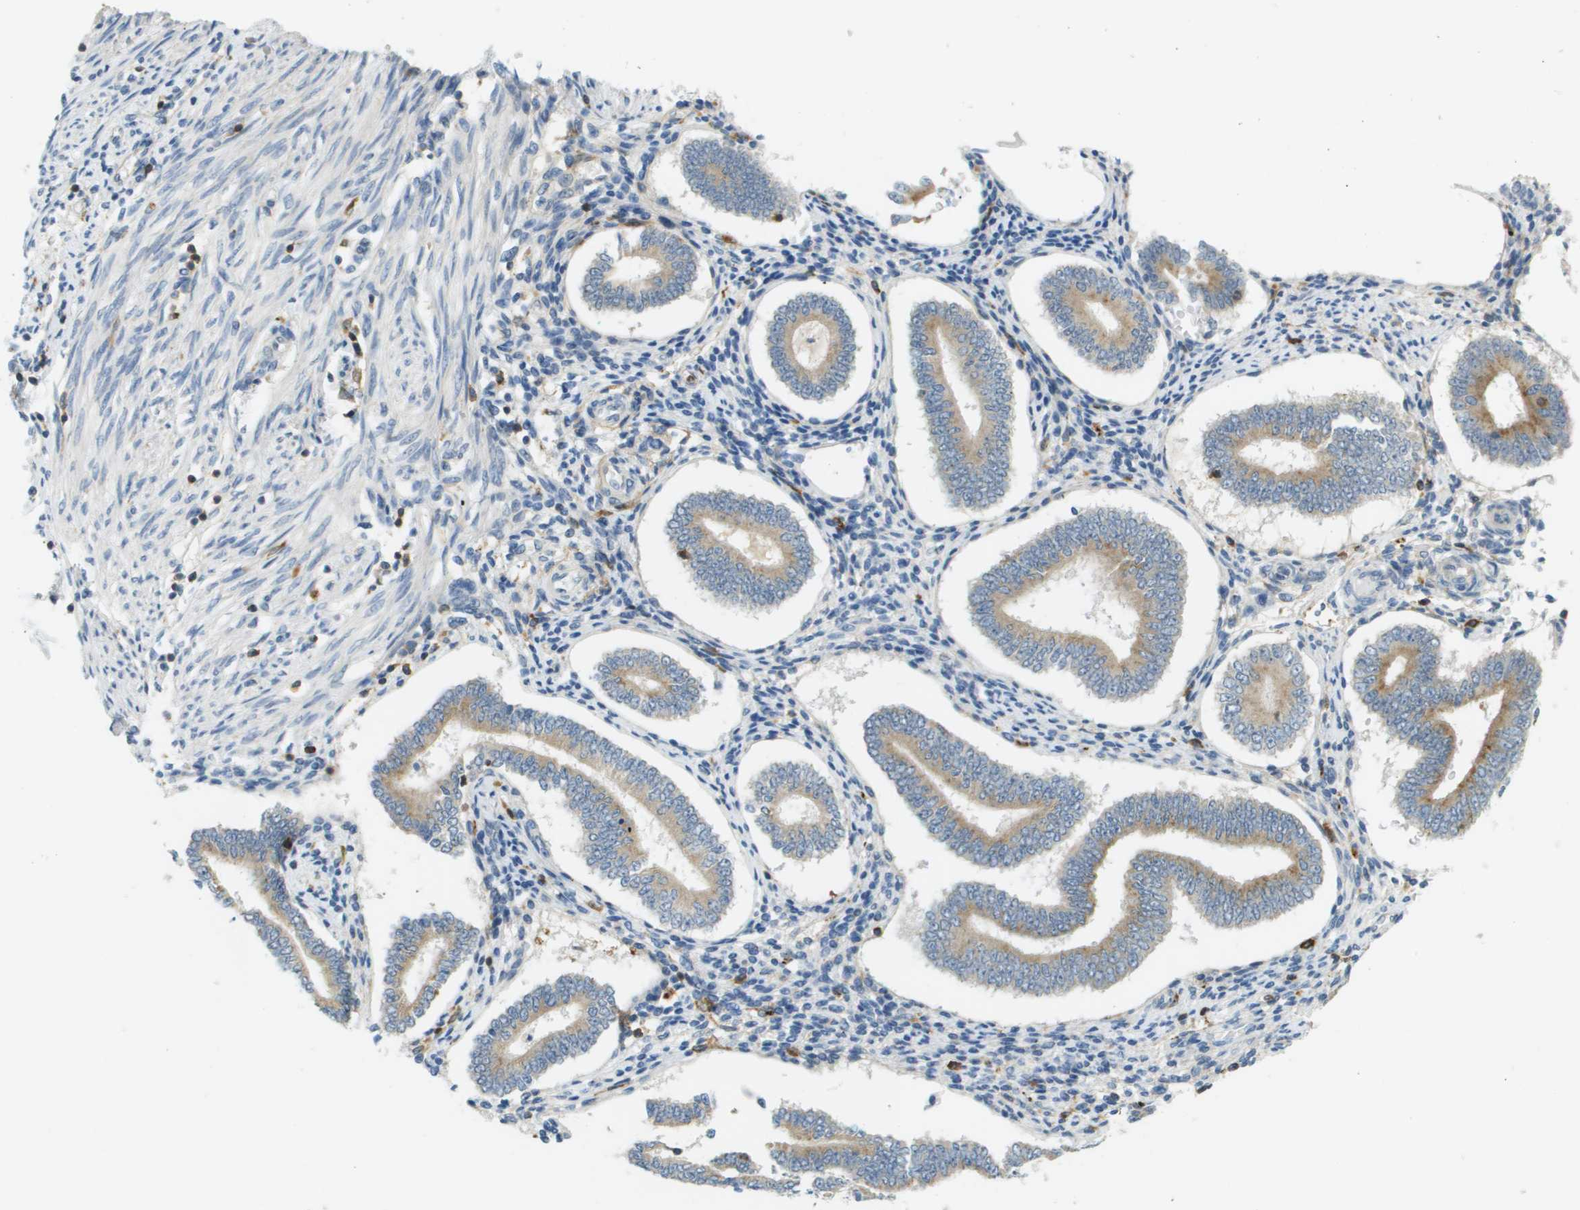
{"staining": {"intensity": "weak", "quantity": "<25%", "location": "cytoplasmic/membranous"}, "tissue": "endometrium", "cell_type": "Cells in endometrial stroma", "image_type": "normal", "snomed": [{"axis": "morphology", "description": "Normal tissue, NOS"}, {"axis": "topography", "description": "Endometrium"}], "caption": "Protein analysis of benign endometrium displays no significant staining in cells in endometrial stroma.", "gene": "PLBD2", "patient": {"sex": "female", "age": 42}}